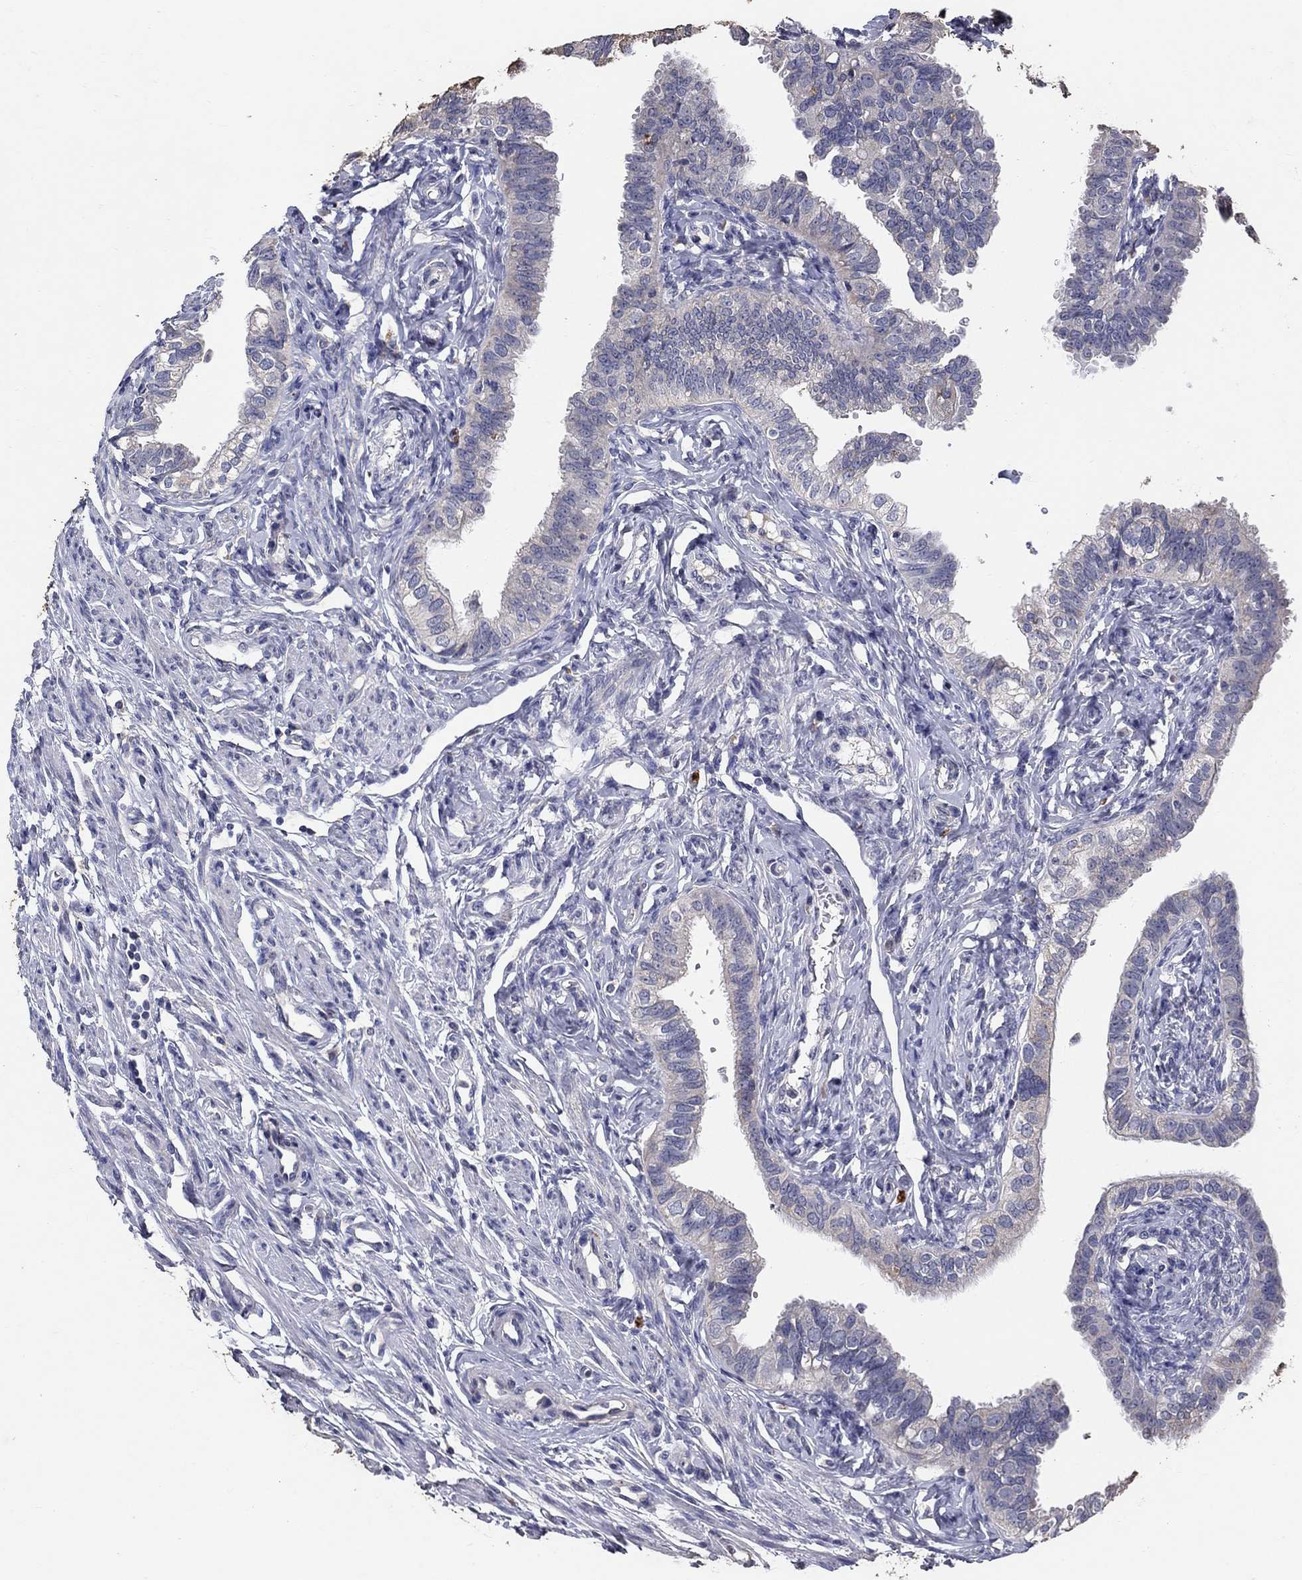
{"staining": {"intensity": "negative", "quantity": "none", "location": "none"}, "tissue": "fallopian tube", "cell_type": "Glandular cells", "image_type": "normal", "snomed": [{"axis": "morphology", "description": "Normal tissue, NOS"}, {"axis": "topography", "description": "Fallopian tube"}], "caption": "The histopathology image reveals no significant expression in glandular cells of fallopian tube. (Stains: DAB (3,3'-diaminobenzidine) immunohistochemistry (IHC) with hematoxylin counter stain, Microscopy: brightfield microscopy at high magnification).", "gene": "PROZ", "patient": {"sex": "female", "age": 54}}